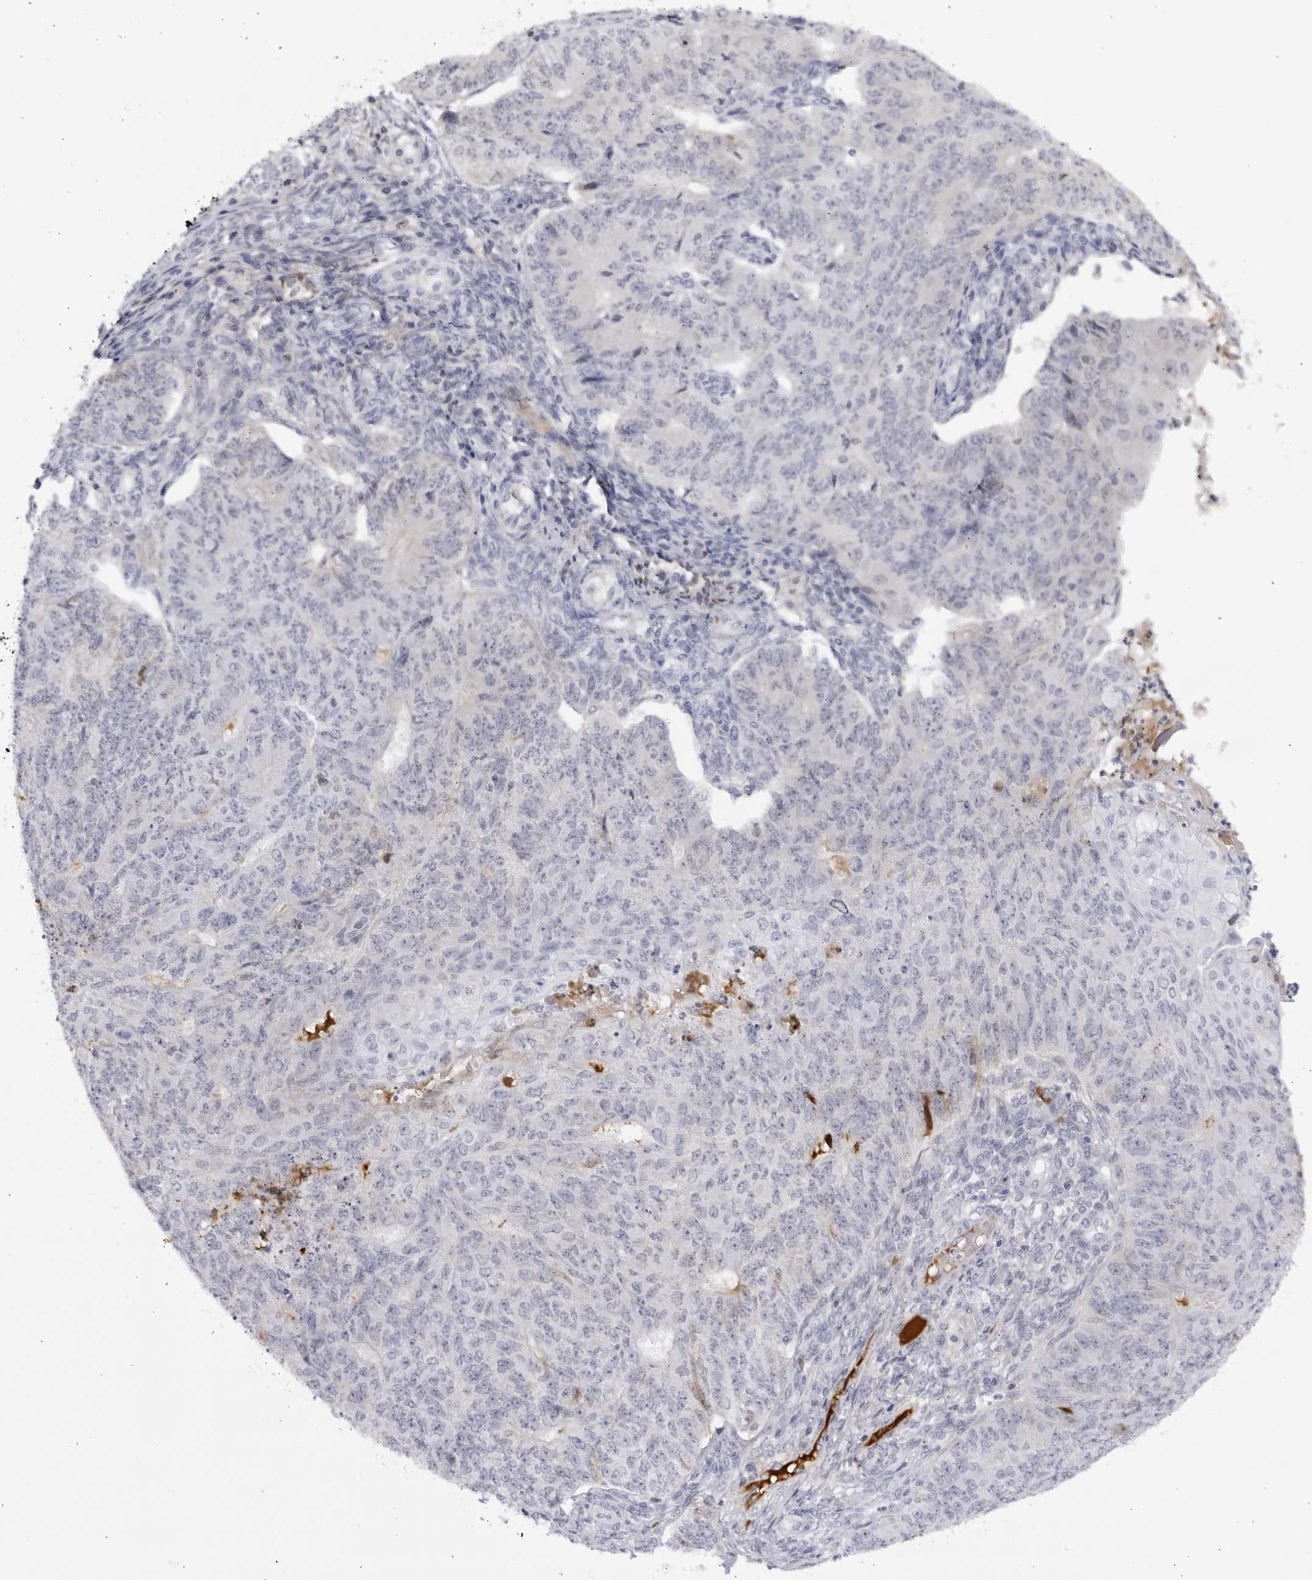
{"staining": {"intensity": "negative", "quantity": "none", "location": "none"}, "tissue": "endometrial cancer", "cell_type": "Tumor cells", "image_type": "cancer", "snomed": [{"axis": "morphology", "description": "Adenocarcinoma, NOS"}, {"axis": "topography", "description": "Endometrium"}], "caption": "Image shows no protein expression in tumor cells of endometrial adenocarcinoma tissue.", "gene": "CNBD1", "patient": {"sex": "female", "age": 32}}